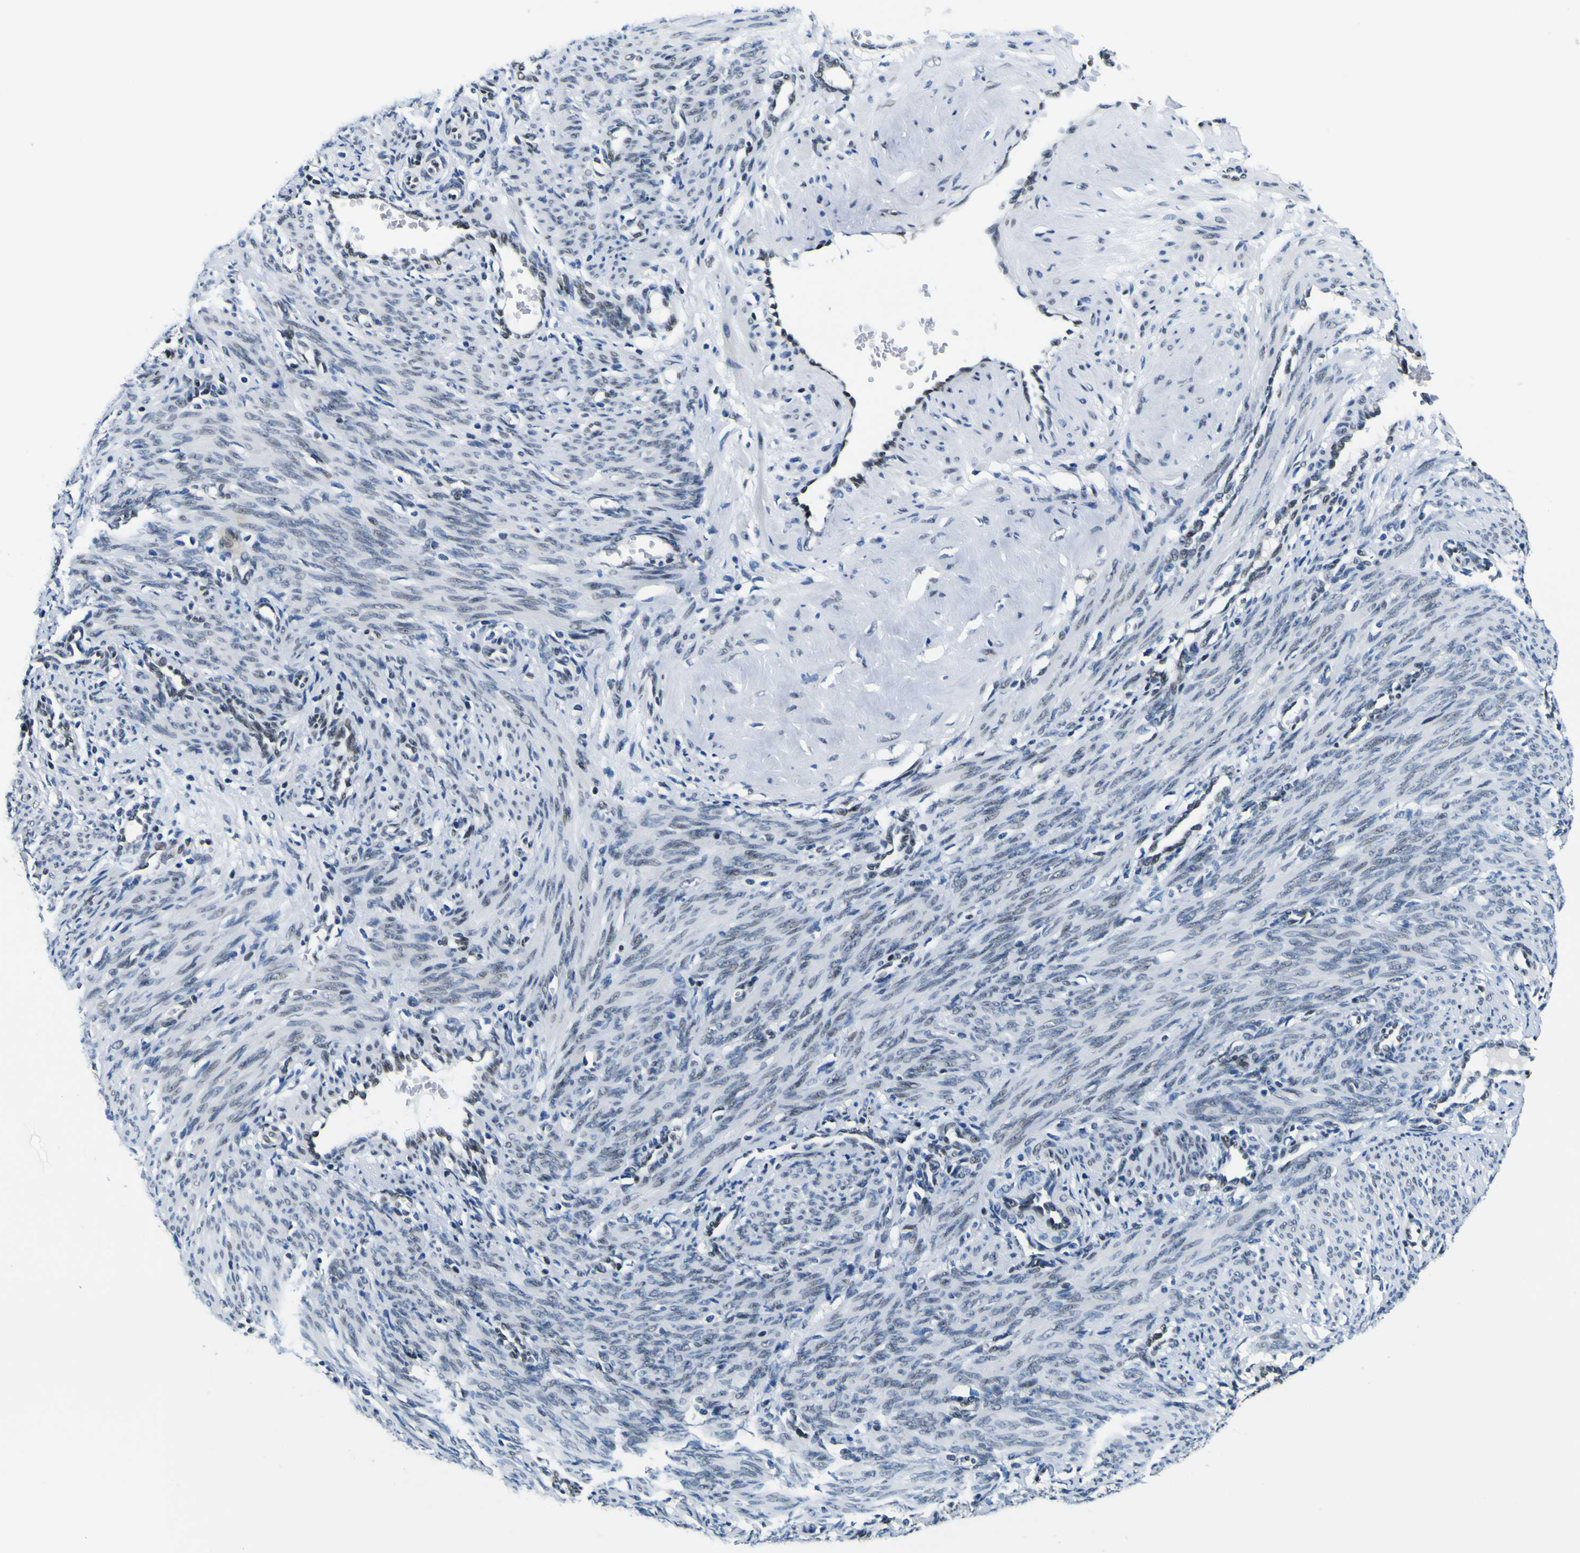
{"staining": {"intensity": "moderate", "quantity": "25%-75%", "location": "nuclear"}, "tissue": "smooth muscle", "cell_type": "Smooth muscle cells", "image_type": "normal", "snomed": [{"axis": "morphology", "description": "Normal tissue, NOS"}, {"axis": "topography", "description": "Endometrium"}], "caption": "This image reveals benign smooth muscle stained with immunohistochemistry to label a protein in brown. The nuclear of smooth muscle cells show moderate positivity for the protein. Nuclei are counter-stained blue.", "gene": "SP1", "patient": {"sex": "female", "age": 33}}